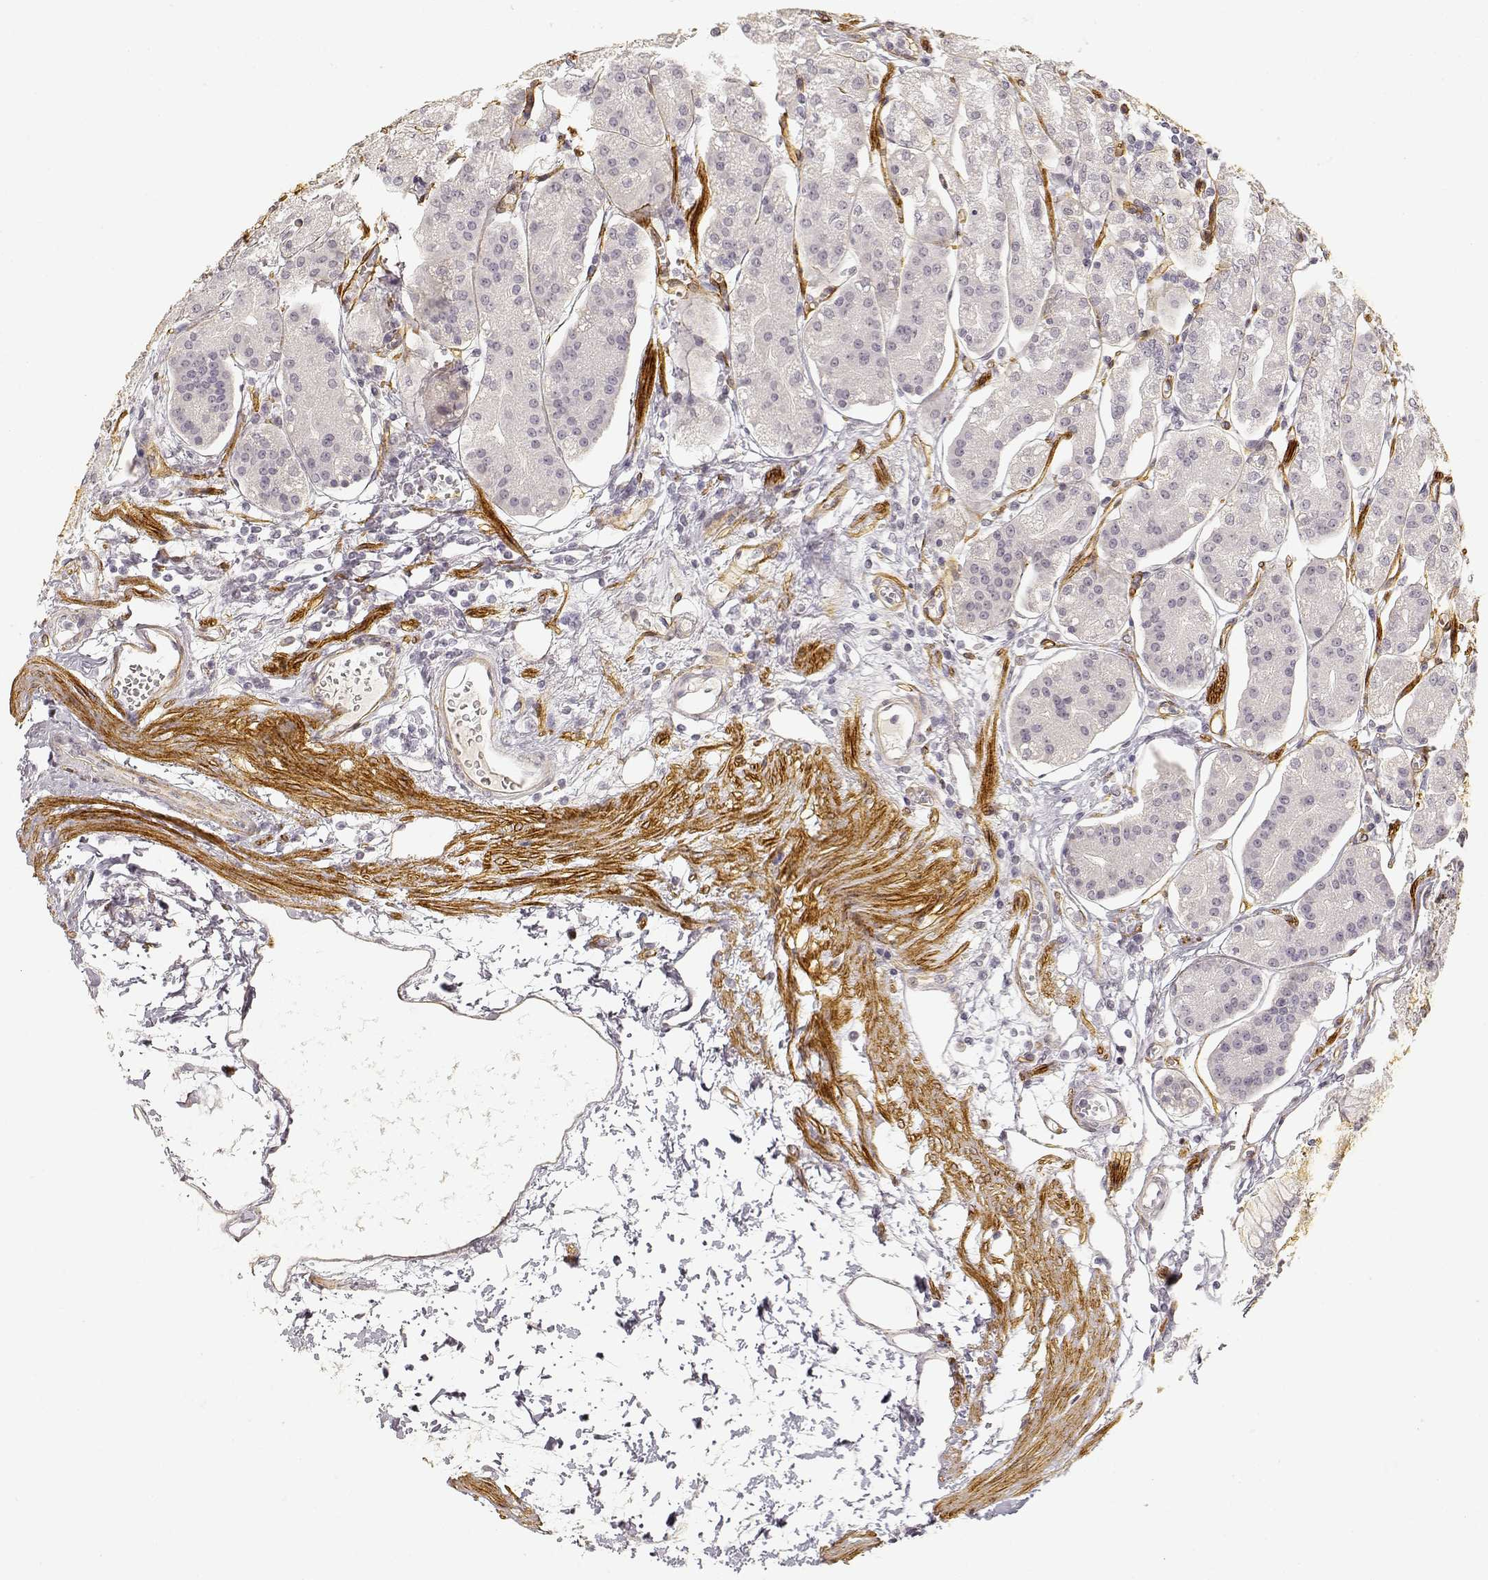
{"staining": {"intensity": "negative", "quantity": "none", "location": "none"}, "tissue": "stomach", "cell_type": "Glandular cells", "image_type": "normal", "snomed": [{"axis": "morphology", "description": "Normal tissue, NOS"}, {"axis": "topography", "description": "Skeletal muscle"}, {"axis": "topography", "description": "Stomach"}], "caption": "This is a histopathology image of IHC staining of benign stomach, which shows no staining in glandular cells. Nuclei are stained in blue.", "gene": "LAMA4", "patient": {"sex": "female", "age": 57}}